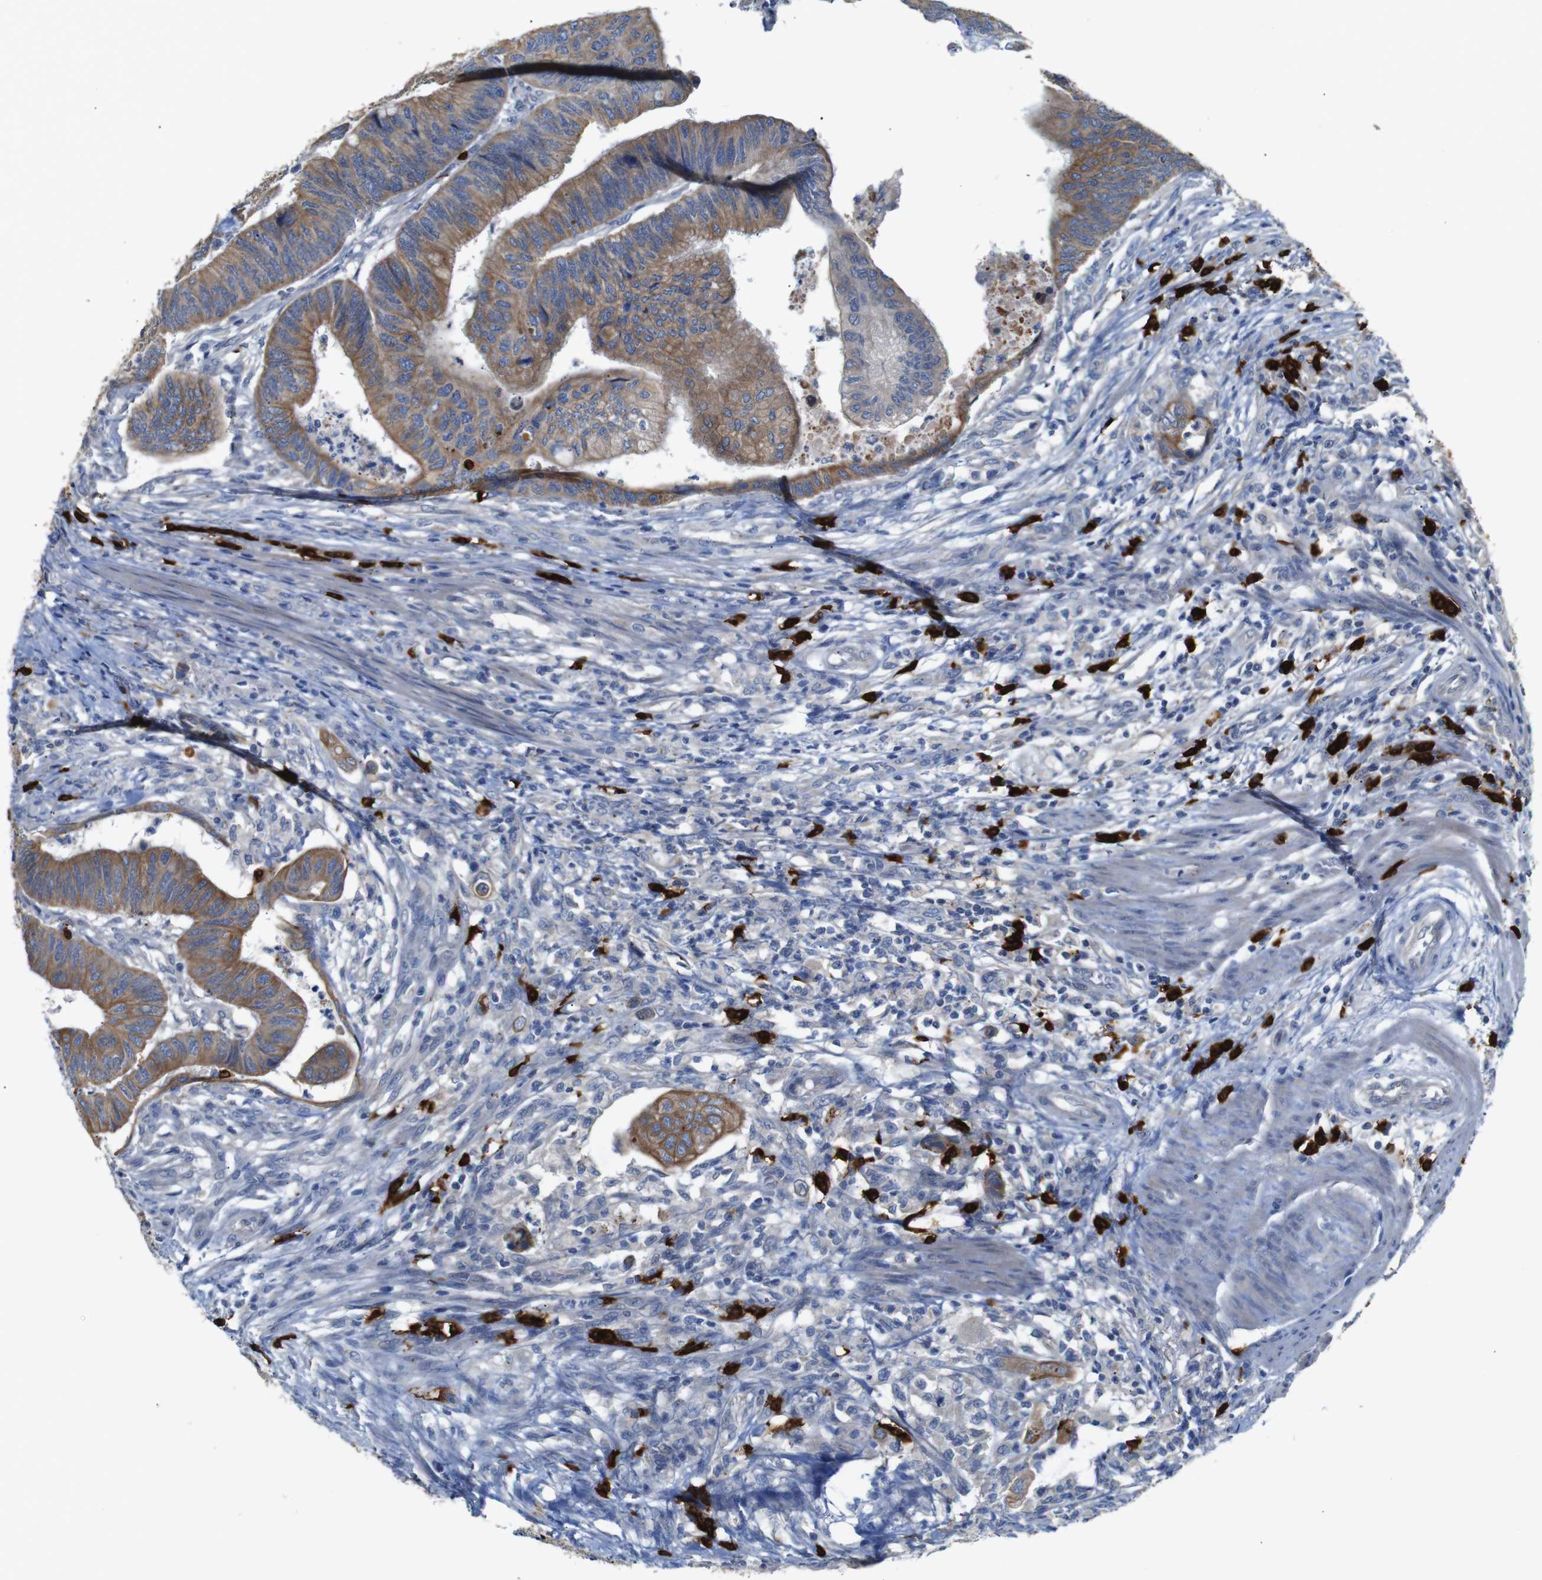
{"staining": {"intensity": "moderate", "quantity": ">75%", "location": "cytoplasmic/membranous"}, "tissue": "colorectal cancer", "cell_type": "Tumor cells", "image_type": "cancer", "snomed": [{"axis": "morphology", "description": "Normal tissue, NOS"}, {"axis": "morphology", "description": "Adenocarcinoma, NOS"}, {"axis": "topography", "description": "Rectum"}, {"axis": "topography", "description": "Peripheral nerve tissue"}], "caption": "An image showing moderate cytoplasmic/membranous expression in approximately >75% of tumor cells in adenocarcinoma (colorectal), as visualized by brown immunohistochemical staining.", "gene": "ALOX15", "patient": {"sex": "male", "age": 92}}